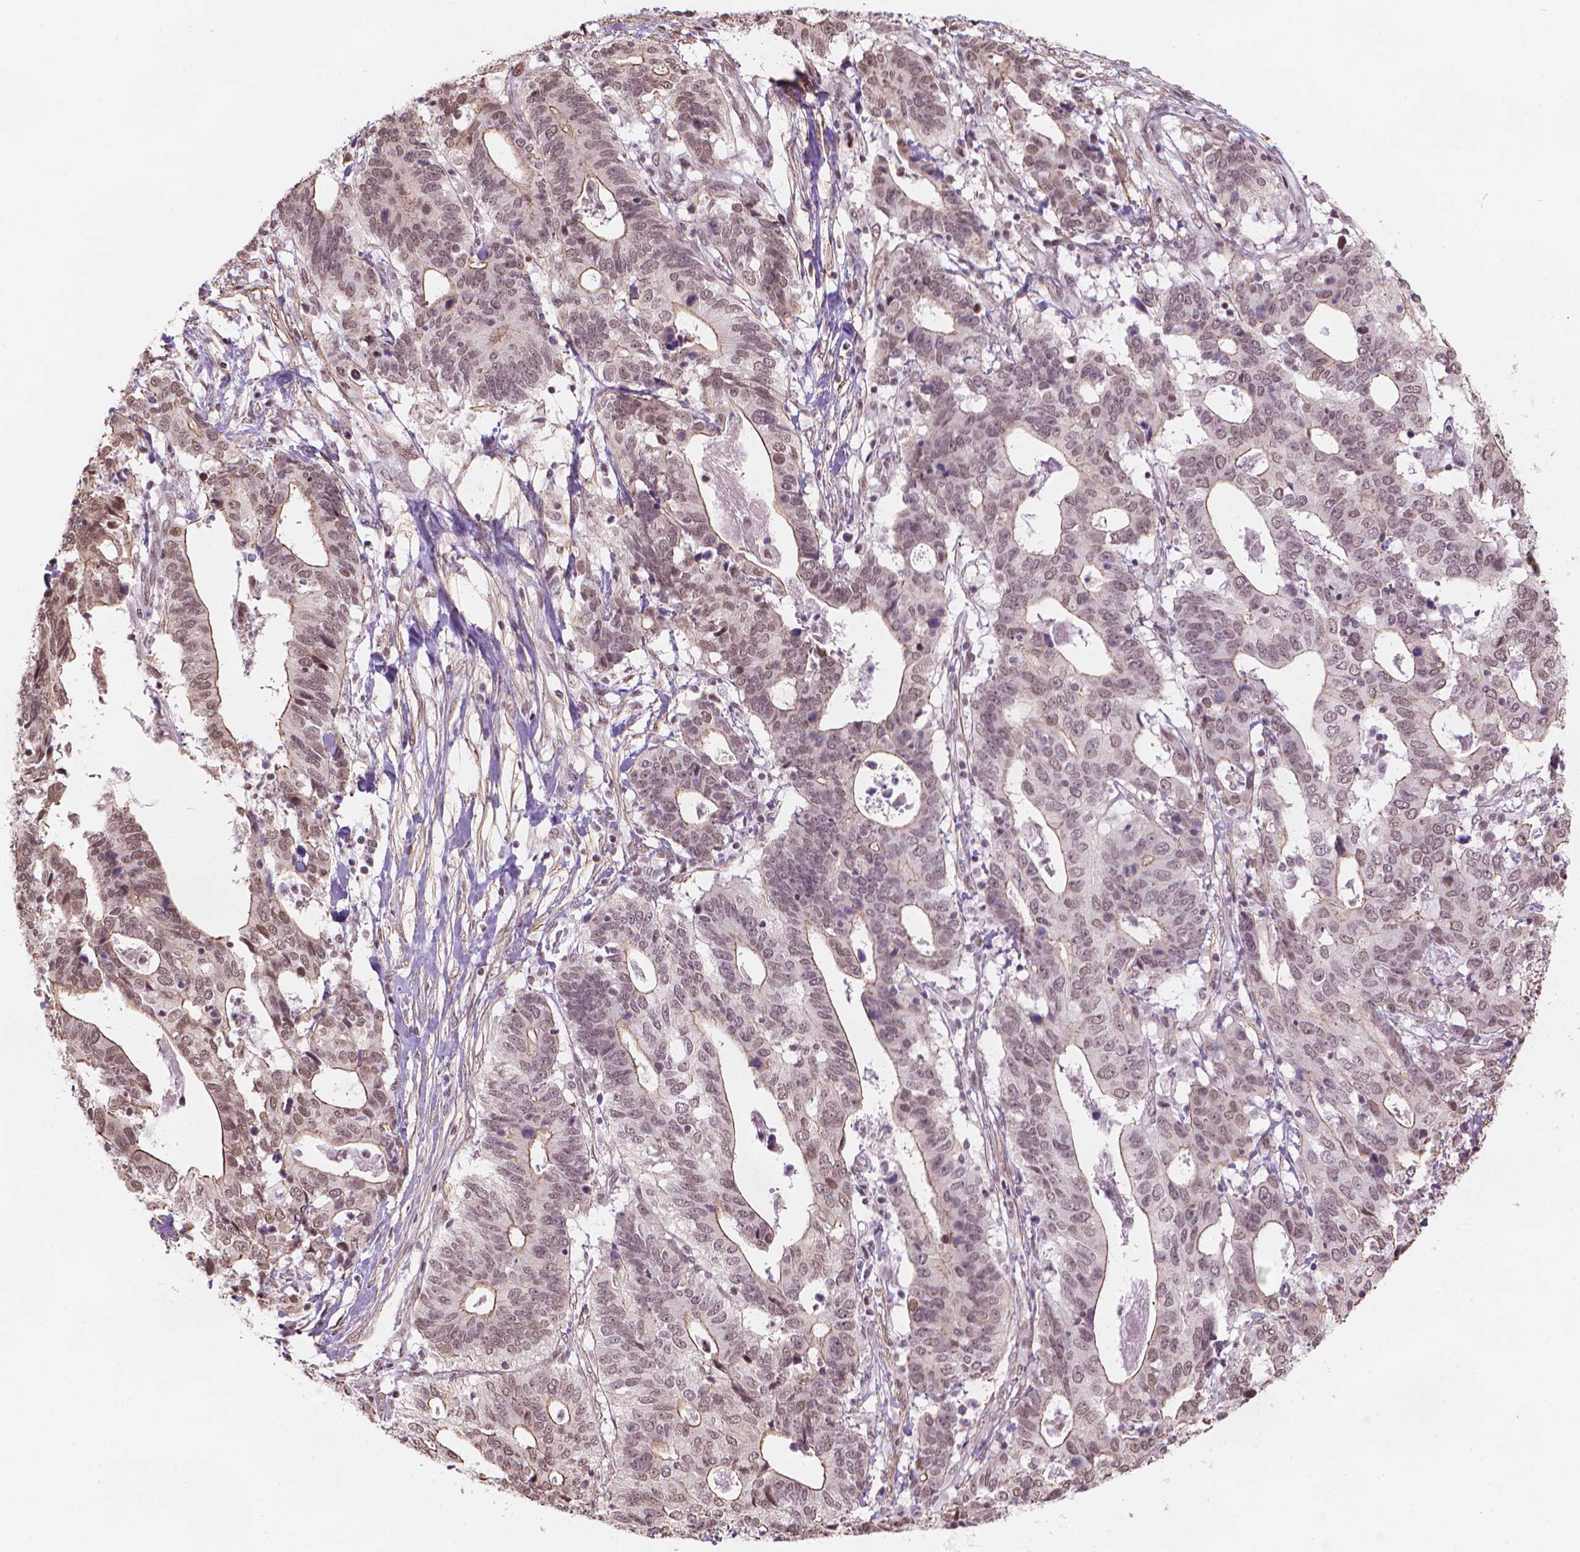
{"staining": {"intensity": "weak", "quantity": "<25%", "location": "cytoplasmic/membranous,nuclear"}, "tissue": "stomach cancer", "cell_type": "Tumor cells", "image_type": "cancer", "snomed": [{"axis": "morphology", "description": "Adenocarcinoma, NOS"}, {"axis": "topography", "description": "Stomach, upper"}], "caption": "A histopathology image of human stomach adenocarcinoma is negative for staining in tumor cells. (DAB IHC with hematoxylin counter stain).", "gene": "HOXD4", "patient": {"sex": "female", "age": 67}}